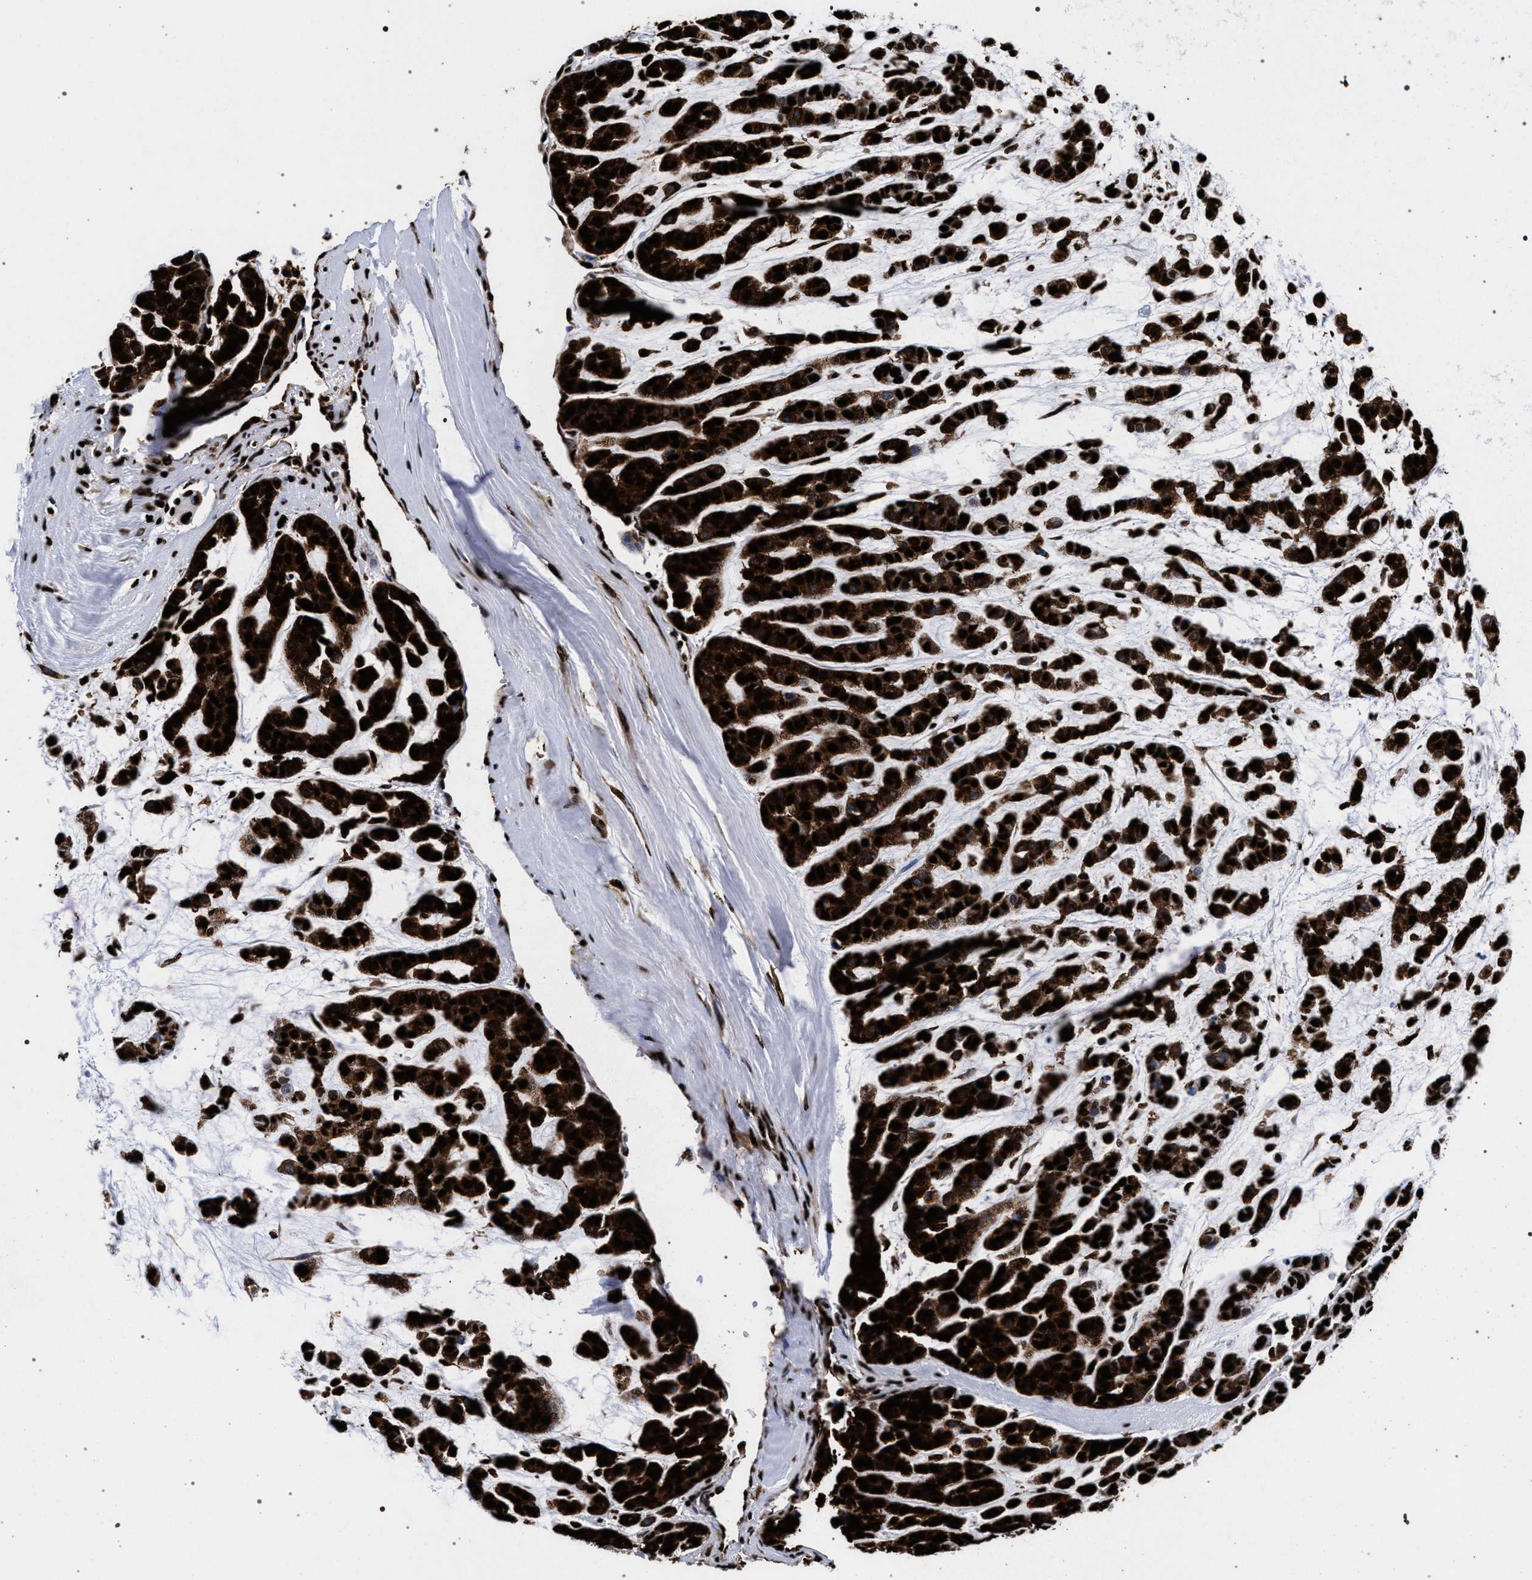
{"staining": {"intensity": "strong", "quantity": ">75%", "location": "cytoplasmic/membranous,nuclear"}, "tissue": "head and neck cancer", "cell_type": "Tumor cells", "image_type": "cancer", "snomed": [{"axis": "morphology", "description": "Adenocarcinoma, NOS"}, {"axis": "morphology", "description": "Adenoma, NOS"}, {"axis": "topography", "description": "Head-Neck"}], "caption": "Strong cytoplasmic/membranous and nuclear positivity for a protein is present in approximately >75% of tumor cells of adenoma (head and neck) using IHC.", "gene": "HNRNPA1", "patient": {"sex": "female", "age": 55}}